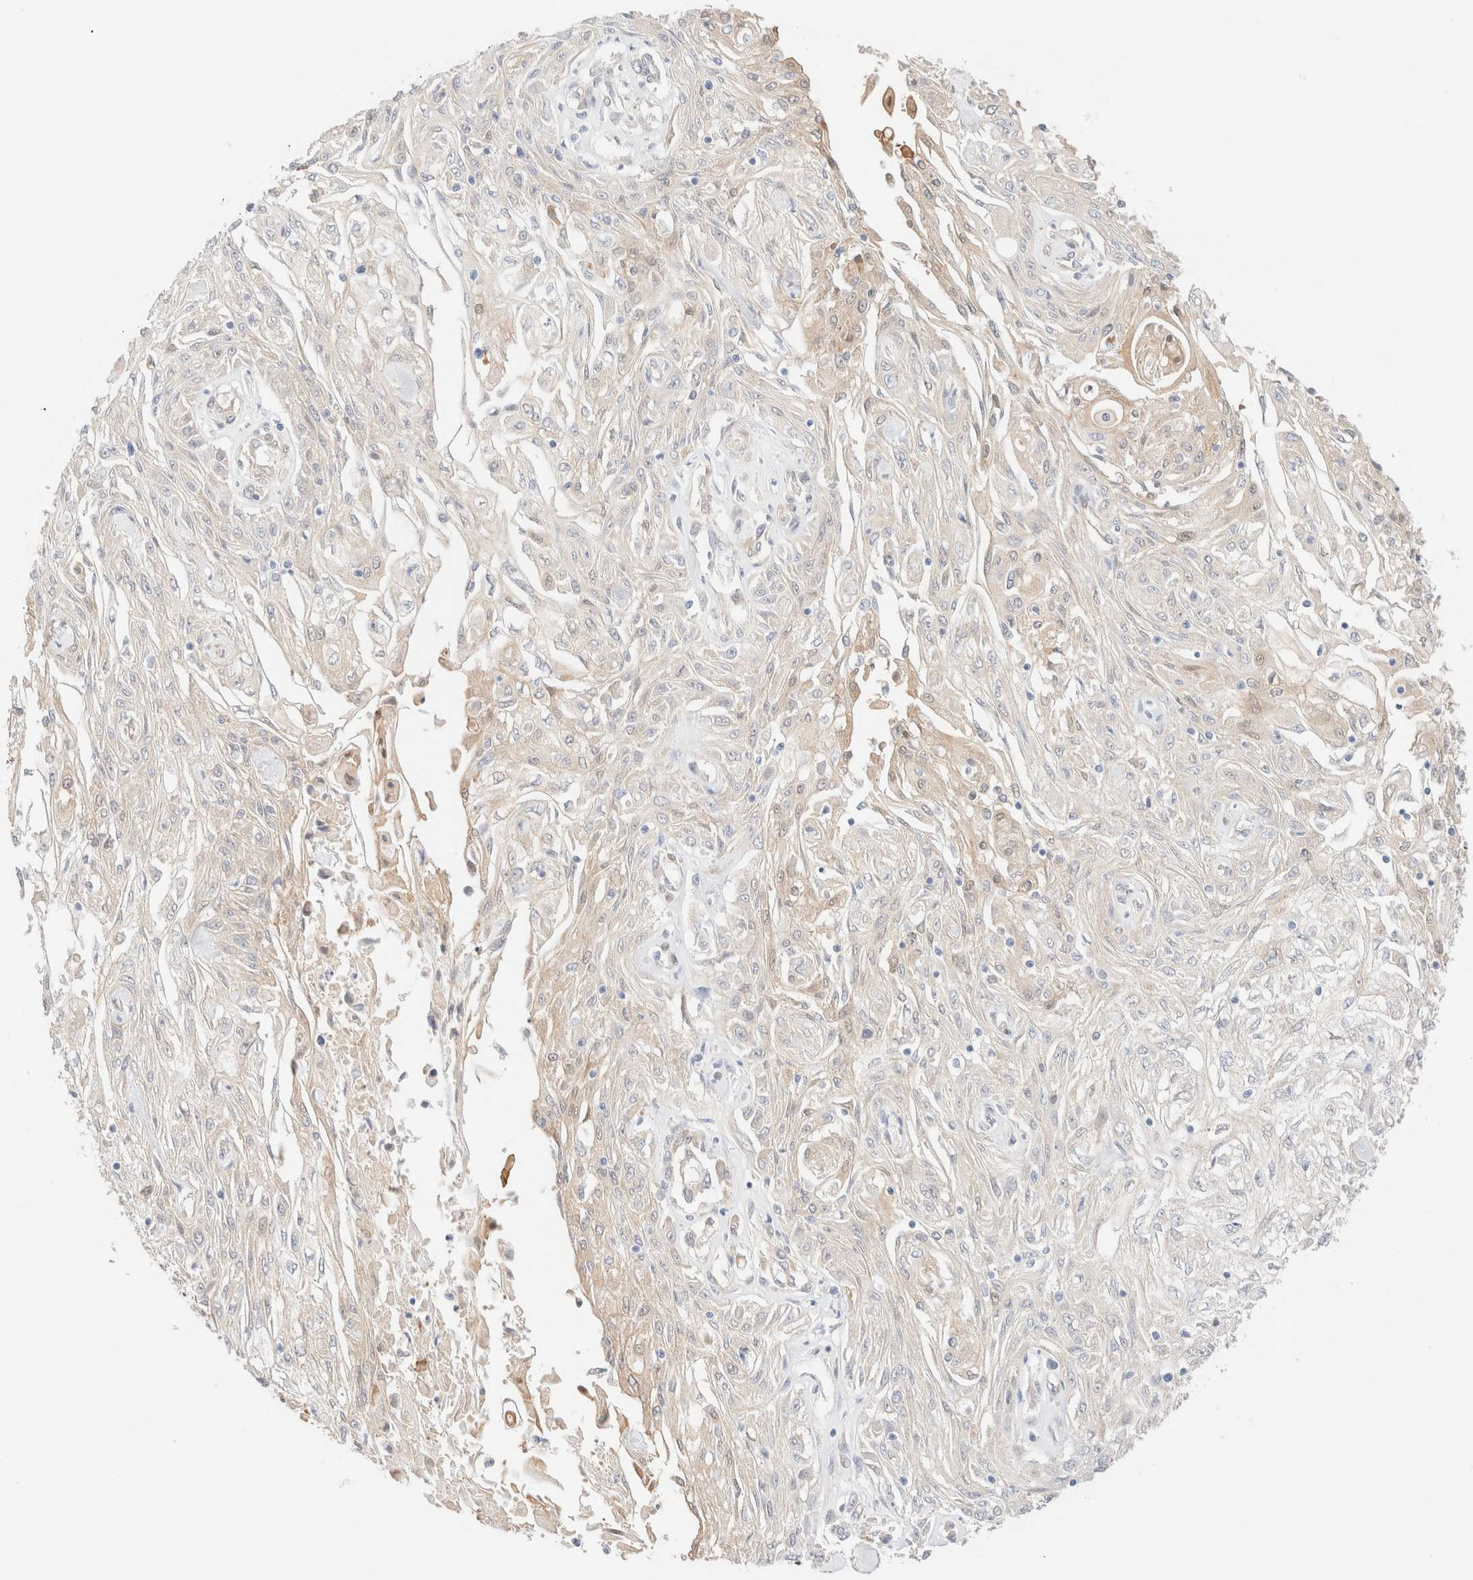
{"staining": {"intensity": "negative", "quantity": "none", "location": "none"}, "tissue": "skin cancer", "cell_type": "Tumor cells", "image_type": "cancer", "snomed": [{"axis": "morphology", "description": "Squamous cell carcinoma, NOS"}, {"axis": "morphology", "description": "Squamous cell carcinoma, metastatic, NOS"}, {"axis": "topography", "description": "Skin"}, {"axis": "topography", "description": "Lymph node"}], "caption": "There is no significant expression in tumor cells of skin metastatic squamous cell carcinoma. The staining is performed using DAB brown chromogen with nuclei counter-stained in using hematoxylin.", "gene": "NIBAN2", "patient": {"sex": "male", "age": 75}}